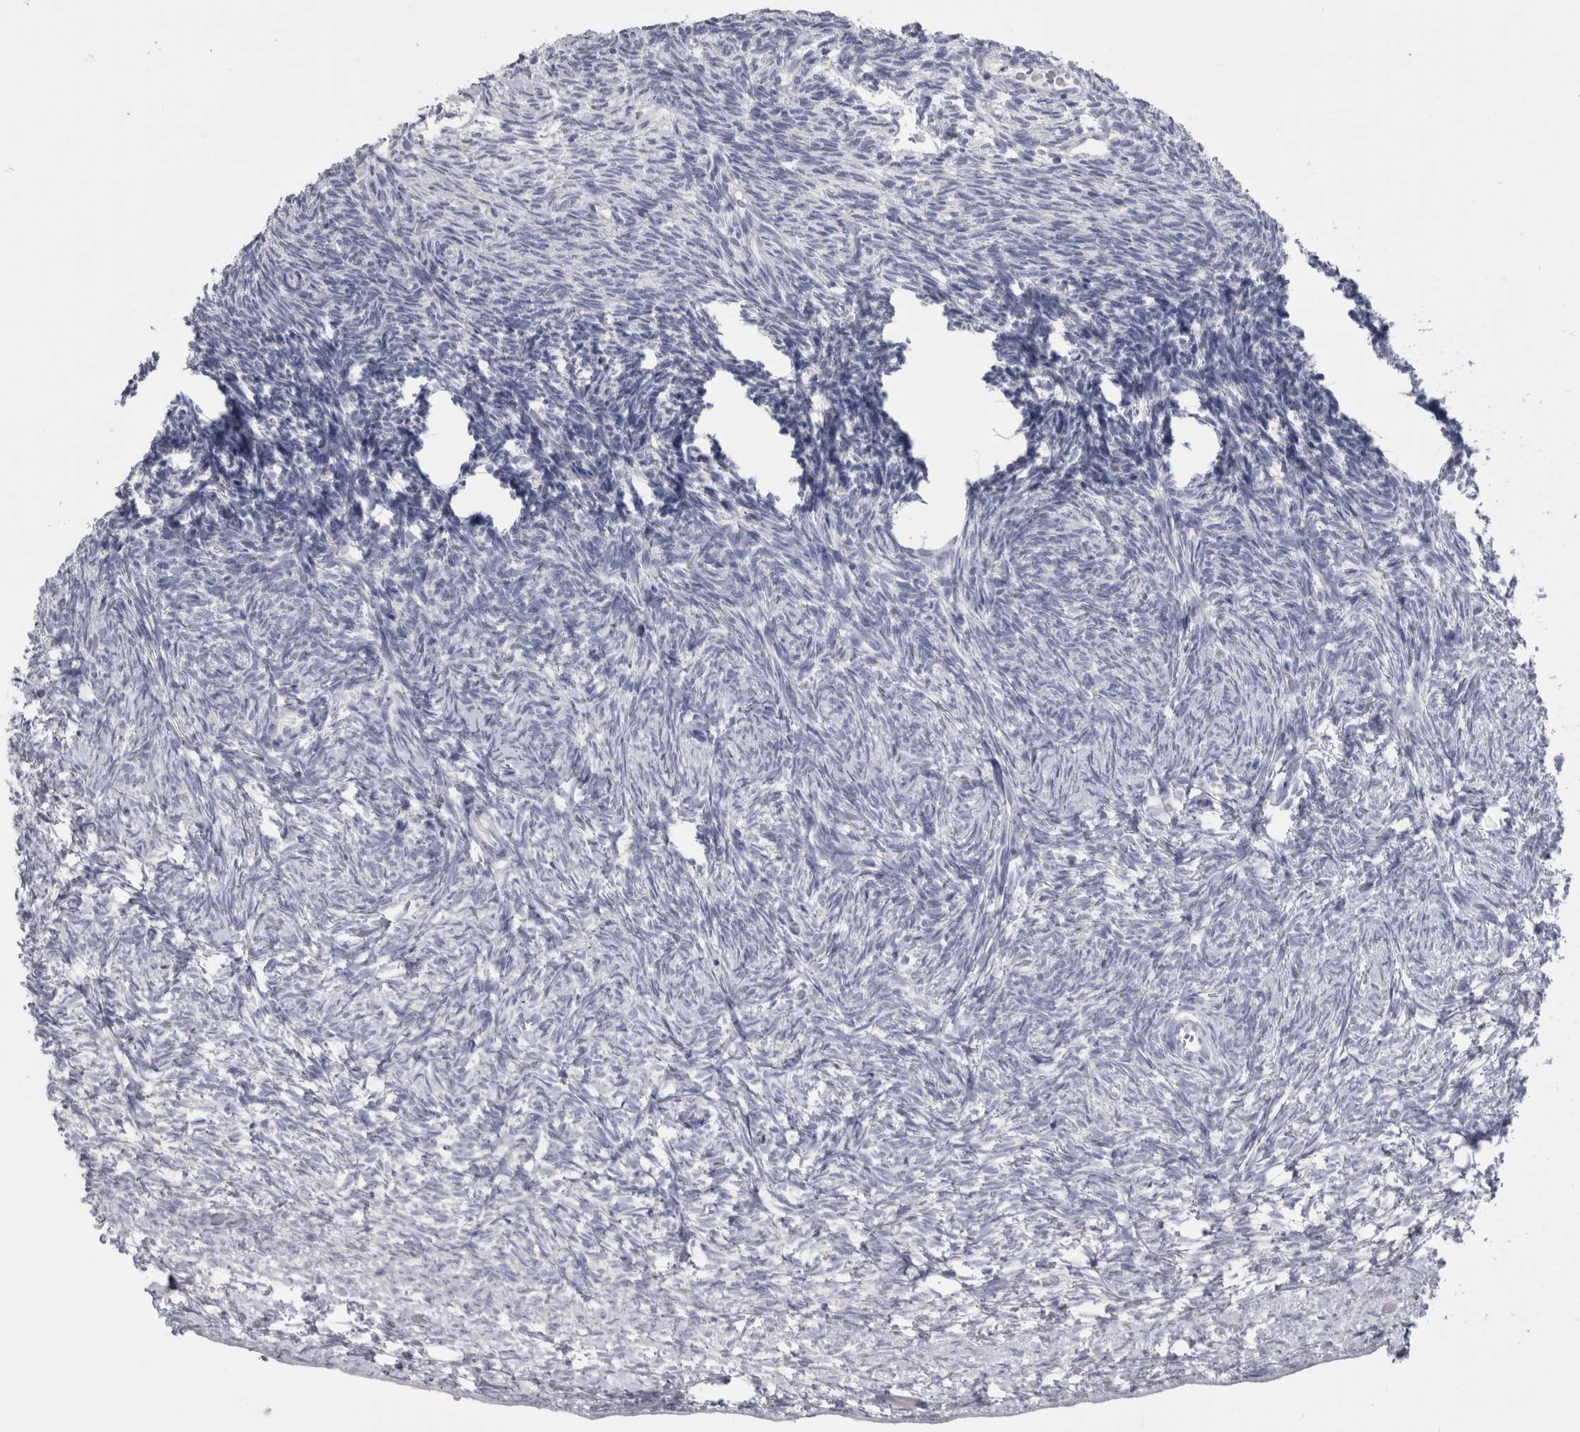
{"staining": {"intensity": "negative", "quantity": "none", "location": "none"}, "tissue": "ovary", "cell_type": "Follicle cells", "image_type": "normal", "snomed": [{"axis": "morphology", "description": "Normal tissue, NOS"}, {"axis": "topography", "description": "Ovary"}], "caption": "Immunohistochemical staining of unremarkable human ovary shows no significant positivity in follicle cells. The staining is performed using DAB brown chromogen with nuclei counter-stained in using hematoxylin.", "gene": "MSMB", "patient": {"sex": "female", "age": 34}}